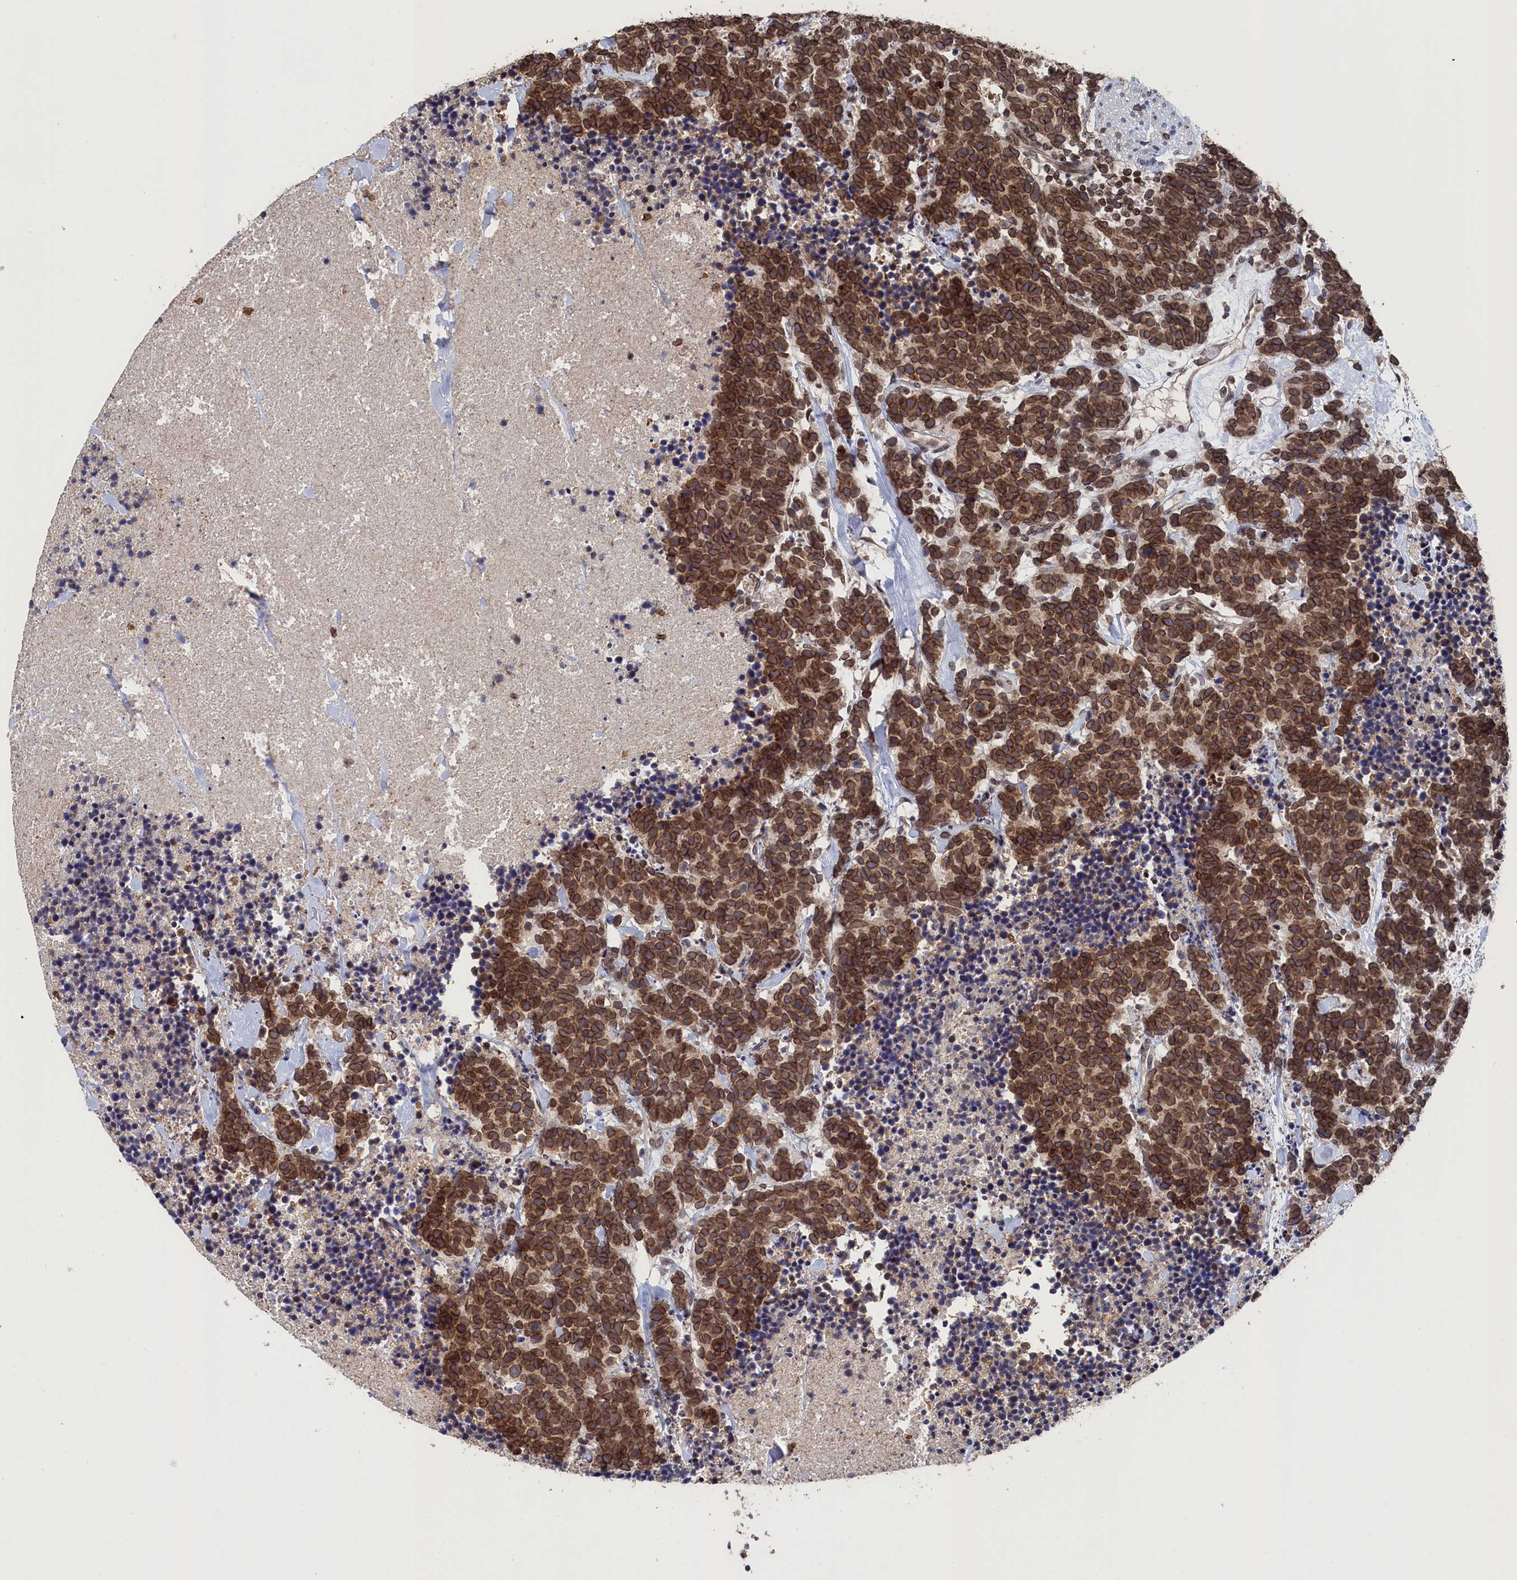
{"staining": {"intensity": "moderate", "quantity": ">75%", "location": "cytoplasmic/membranous,nuclear"}, "tissue": "carcinoid", "cell_type": "Tumor cells", "image_type": "cancer", "snomed": [{"axis": "morphology", "description": "Carcinoma, NOS"}, {"axis": "morphology", "description": "Carcinoid, malignant, NOS"}, {"axis": "topography", "description": "Prostate"}], "caption": "DAB (3,3'-diaminobenzidine) immunohistochemical staining of carcinoid shows moderate cytoplasmic/membranous and nuclear protein positivity in approximately >75% of tumor cells.", "gene": "ANKEF1", "patient": {"sex": "male", "age": 57}}